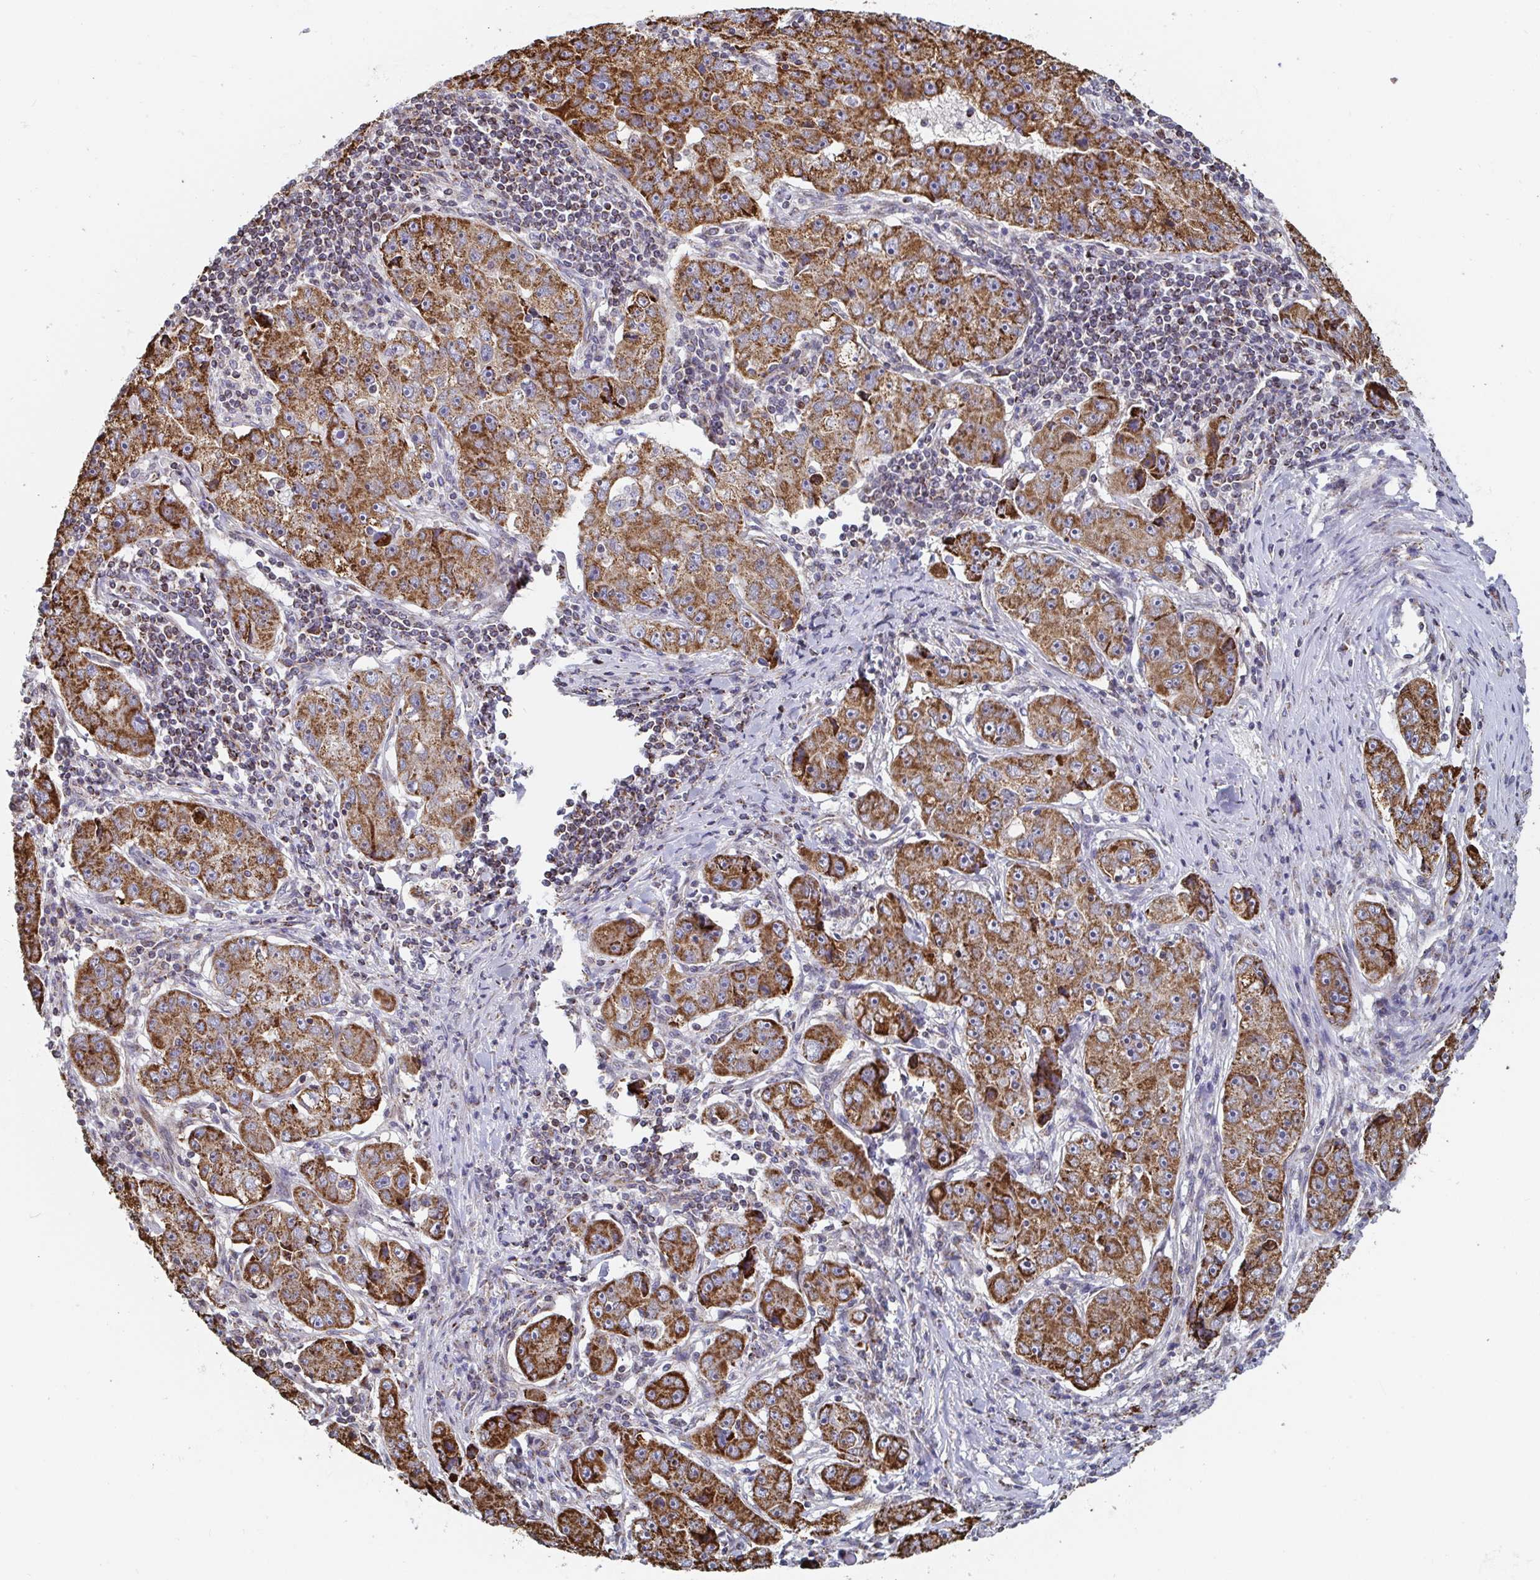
{"staining": {"intensity": "moderate", "quantity": ">75%", "location": "cytoplasmic/membranous"}, "tissue": "lung cancer", "cell_type": "Tumor cells", "image_type": "cancer", "snomed": [{"axis": "morphology", "description": "Normal morphology"}, {"axis": "morphology", "description": "Adenocarcinoma, NOS"}, {"axis": "topography", "description": "Lymph node"}, {"axis": "topography", "description": "Lung"}], "caption": "Adenocarcinoma (lung) tissue displays moderate cytoplasmic/membranous expression in approximately >75% of tumor cells", "gene": "STARD8", "patient": {"sex": "female", "age": 57}}